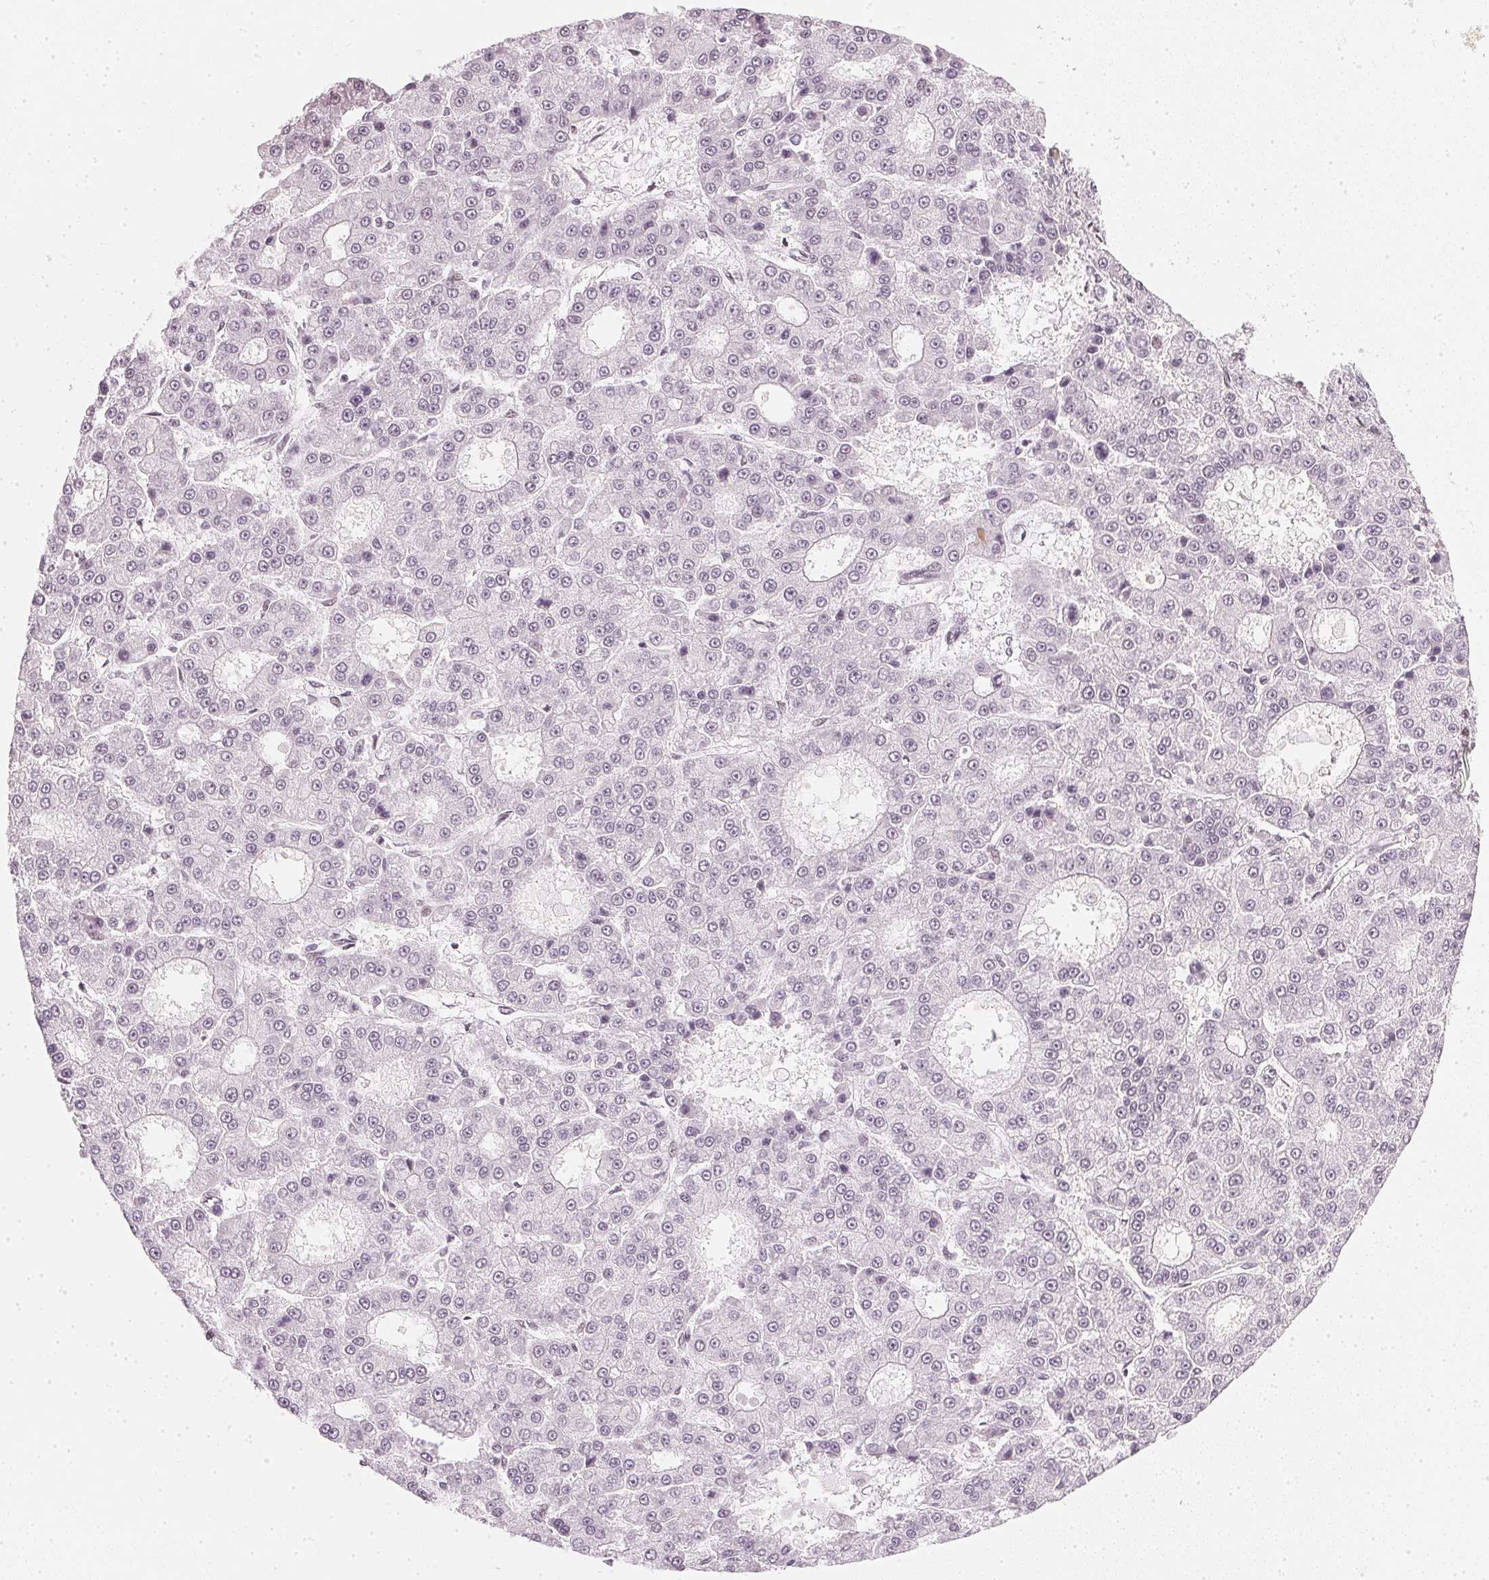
{"staining": {"intensity": "negative", "quantity": "none", "location": "none"}, "tissue": "liver cancer", "cell_type": "Tumor cells", "image_type": "cancer", "snomed": [{"axis": "morphology", "description": "Carcinoma, Hepatocellular, NOS"}, {"axis": "topography", "description": "Liver"}], "caption": "Immunohistochemistry photomicrograph of neoplastic tissue: liver cancer stained with DAB (3,3'-diaminobenzidine) shows no significant protein staining in tumor cells.", "gene": "DNAJC6", "patient": {"sex": "male", "age": 70}}